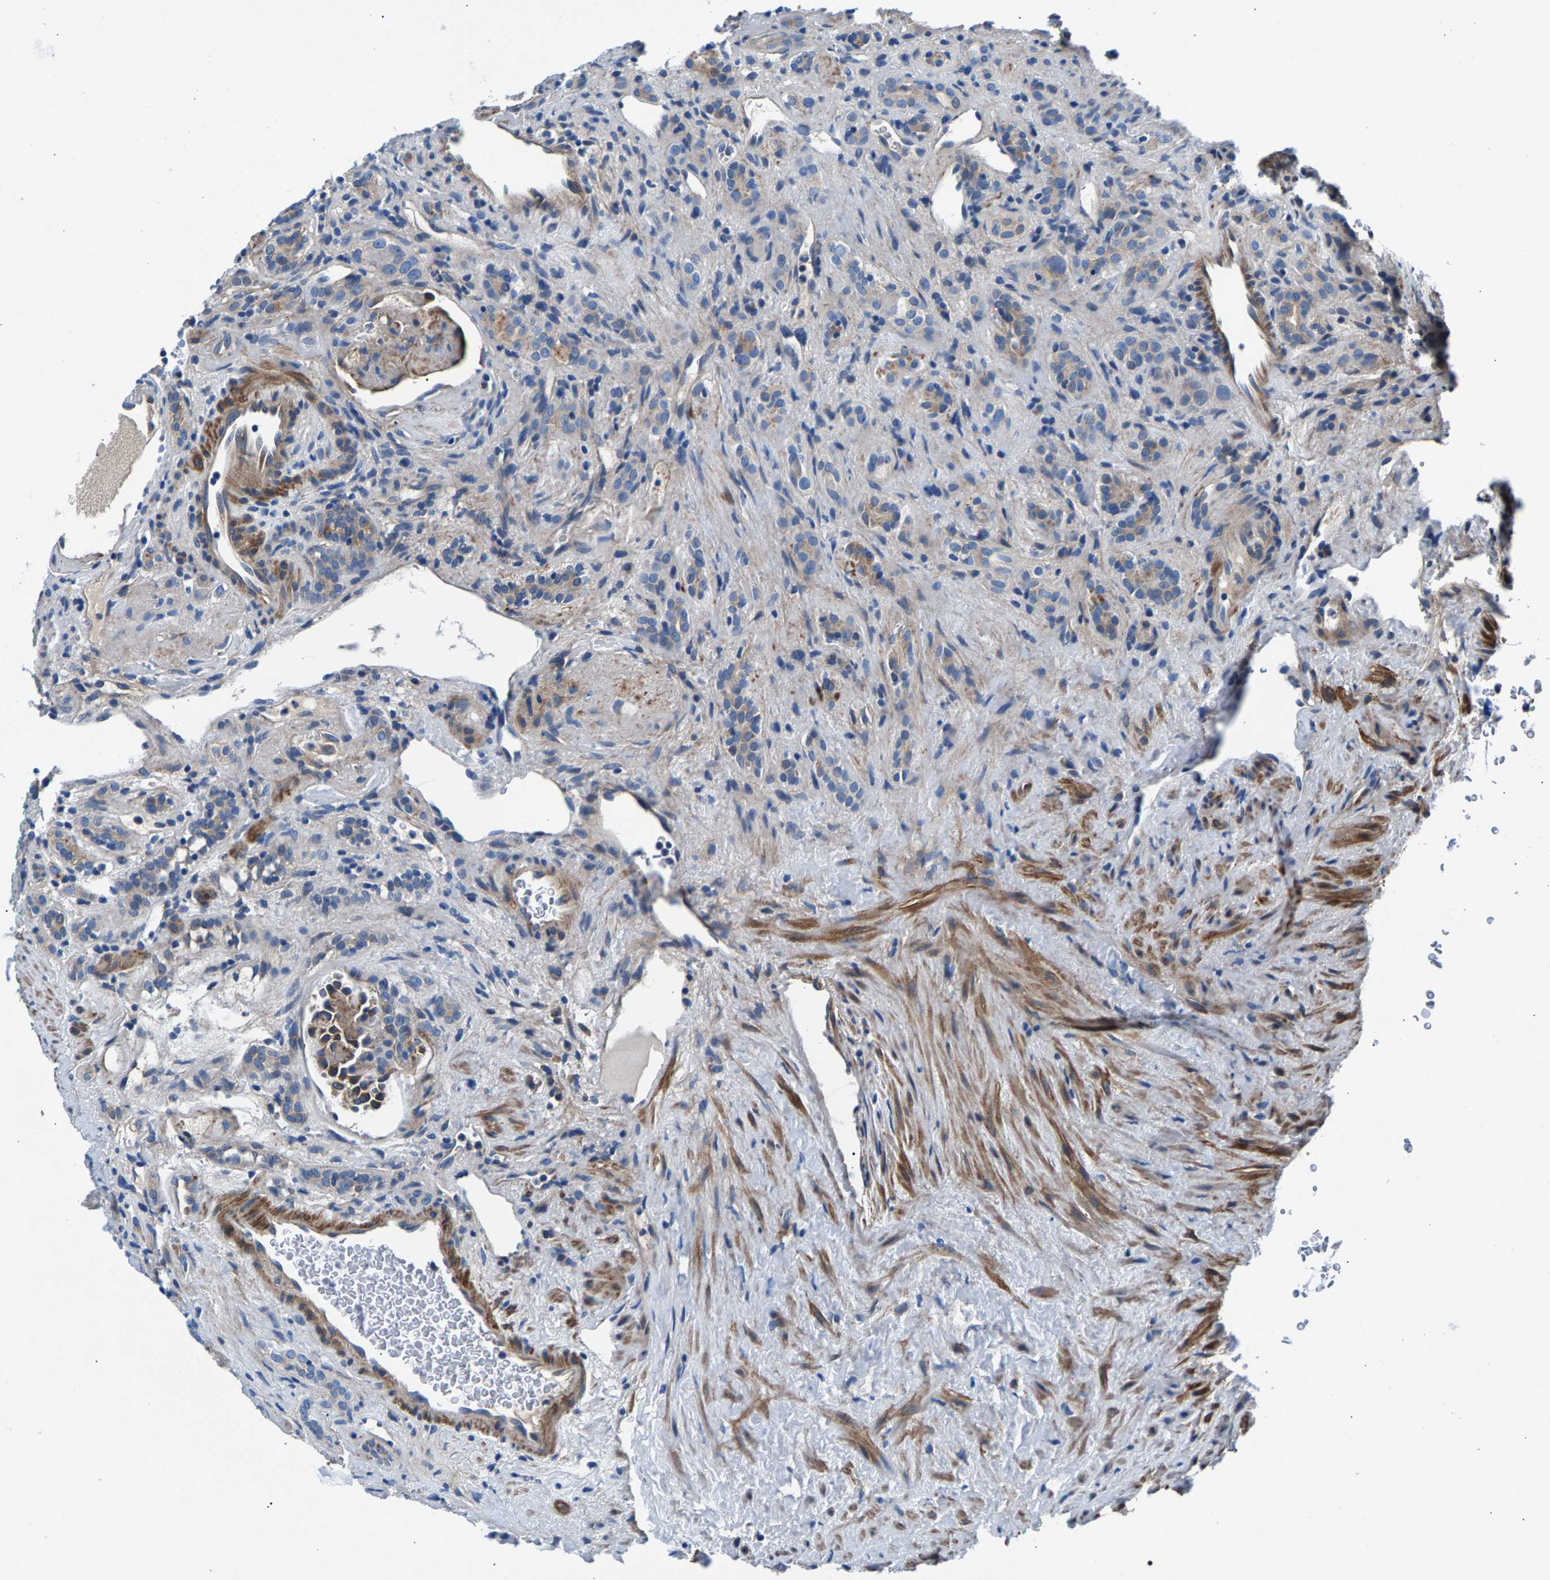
{"staining": {"intensity": "weak", "quantity": ">75%", "location": "cytoplasmic/membranous"}, "tissue": "renal cancer", "cell_type": "Tumor cells", "image_type": "cancer", "snomed": [{"axis": "morphology", "description": "Normal tissue, NOS"}, {"axis": "morphology", "description": "Adenocarcinoma, NOS"}, {"axis": "topography", "description": "Kidney"}], "caption": "Renal cancer (adenocarcinoma) stained with immunohistochemistry shows weak cytoplasmic/membranous staining in approximately >75% of tumor cells. The protein is stained brown, and the nuclei are stained in blue (DAB IHC with brightfield microscopy, high magnification).", "gene": "CDRT4", "patient": {"sex": "female", "age": 72}}